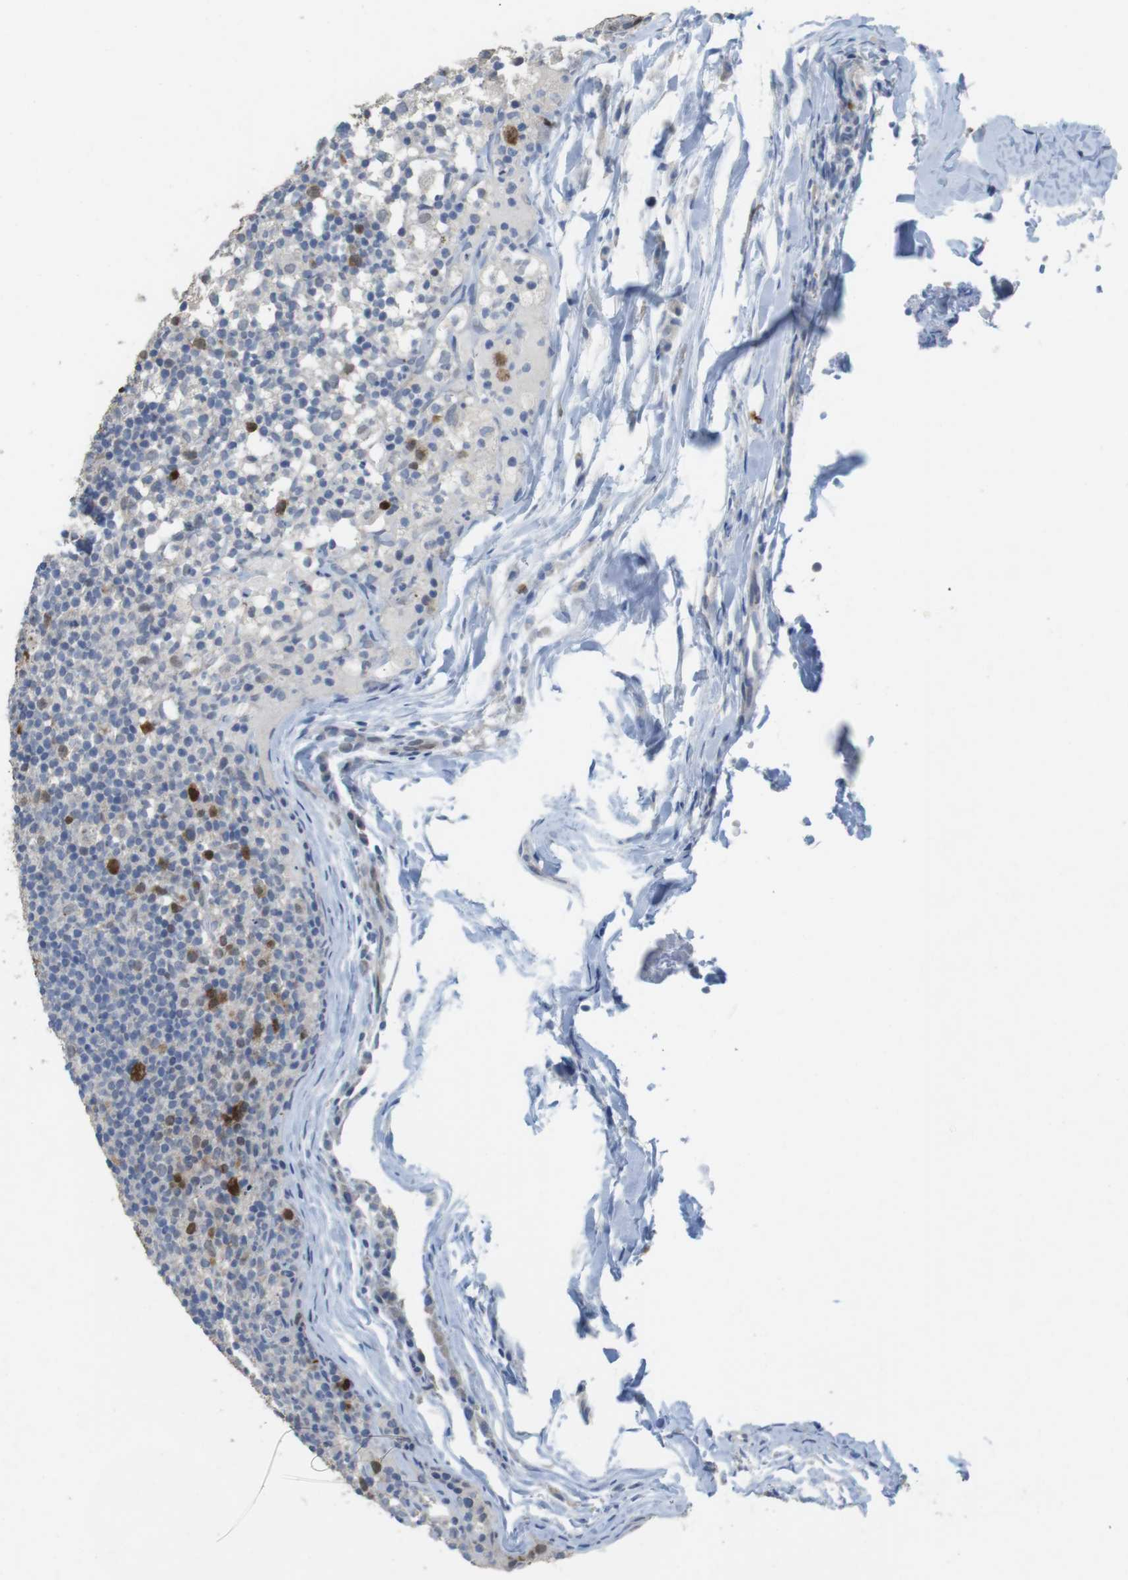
{"staining": {"intensity": "strong", "quantity": "25%-75%", "location": "nuclear"}, "tissue": "lymph node", "cell_type": "Germinal center cells", "image_type": "normal", "snomed": [{"axis": "morphology", "description": "Normal tissue, NOS"}, {"axis": "morphology", "description": "Inflammation, NOS"}, {"axis": "topography", "description": "Lymph node"}], "caption": "Protein staining exhibits strong nuclear positivity in approximately 25%-75% of germinal center cells in benign lymph node. The protein is shown in brown color, while the nuclei are stained blue.", "gene": "KPNA2", "patient": {"sex": "male", "age": 55}}